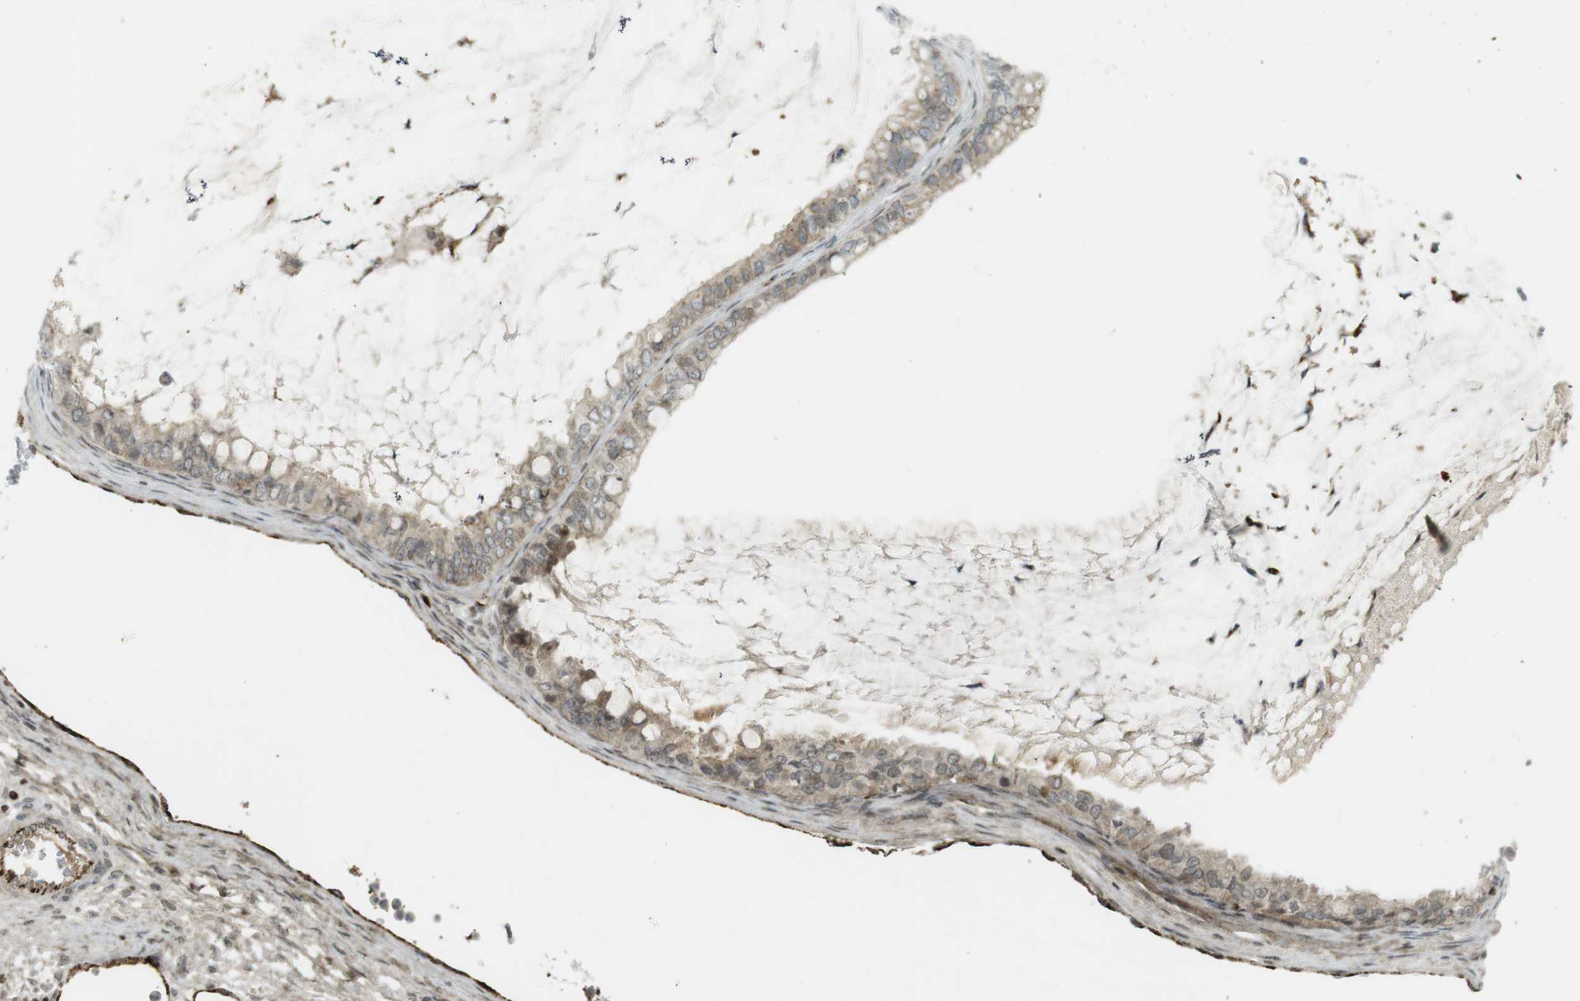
{"staining": {"intensity": "weak", "quantity": ">75%", "location": "cytoplasmic/membranous,nuclear"}, "tissue": "ovarian cancer", "cell_type": "Tumor cells", "image_type": "cancer", "snomed": [{"axis": "morphology", "description": "Cystadenocarcinoma, mucinous, NOS"}, {"axis": "topography", "description": "Ovary"}], "caption": "Protein staining exhibits weak cytoplasmic/membranous and nuclear positivity in approximately >75% of tumor cells in mucinous cystadenocarcinoma (ovarian).", "gene": "PPP1R13B", "patient": {"sex": "female", "age": 80}}